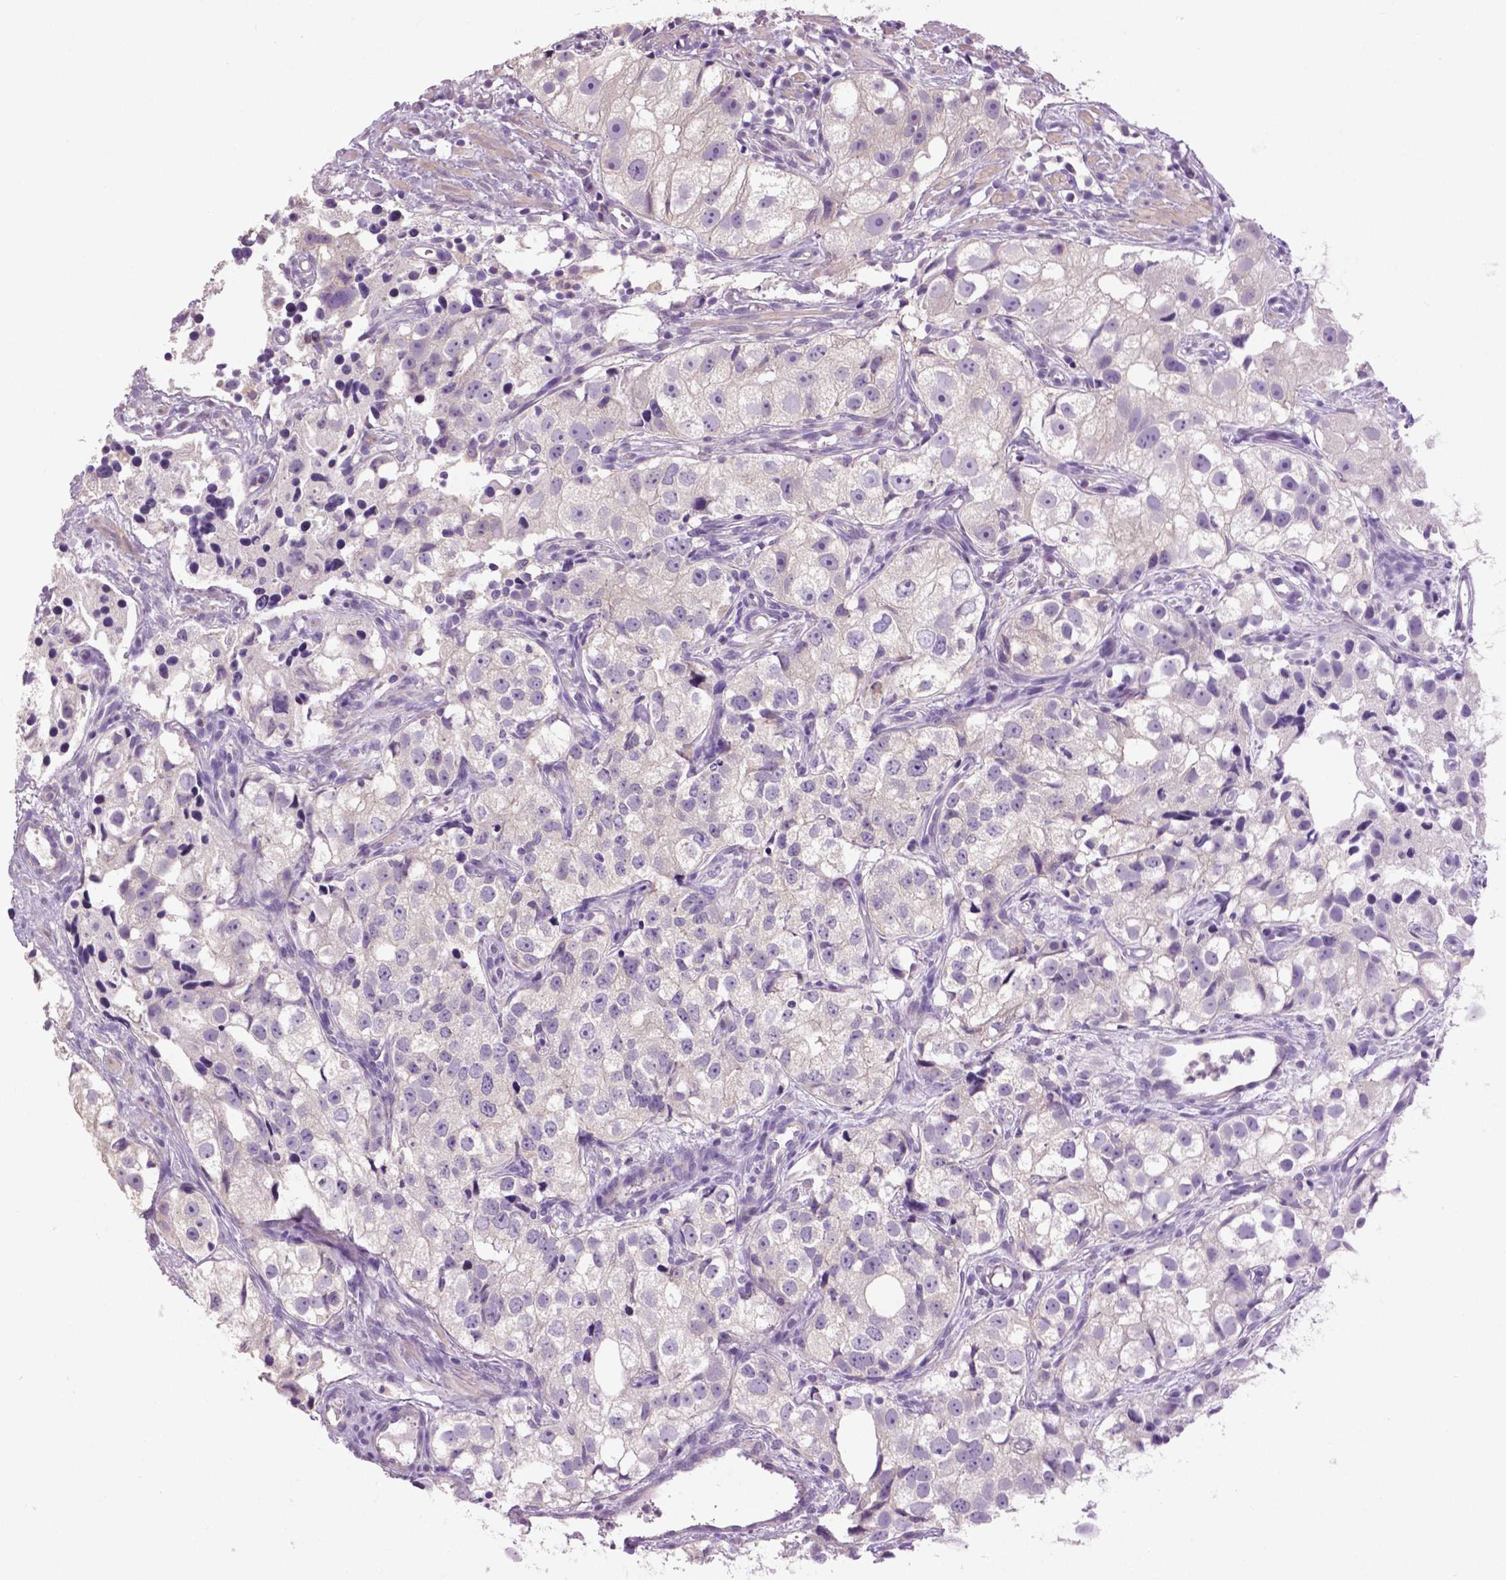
{"staining": {"intensity": "negative", "quantity": "none", "location": "none"}, "tissue": "prostate cancer", "cell_type": "Tumor cells", "image_type": "cancer", "snomed": [{"axis": "morphology", "description": "Adenocarcinoma, High grade"}, {"axis": "topography", "description": "Prostate"}], "caption": "Immunohistochemical staining of prostate cancer (high-grade adenocarcinoma) shows no significant positivity in tumor cells.", "gene": "DNAH12", "patient": {"sex": "male", "age": 68}}